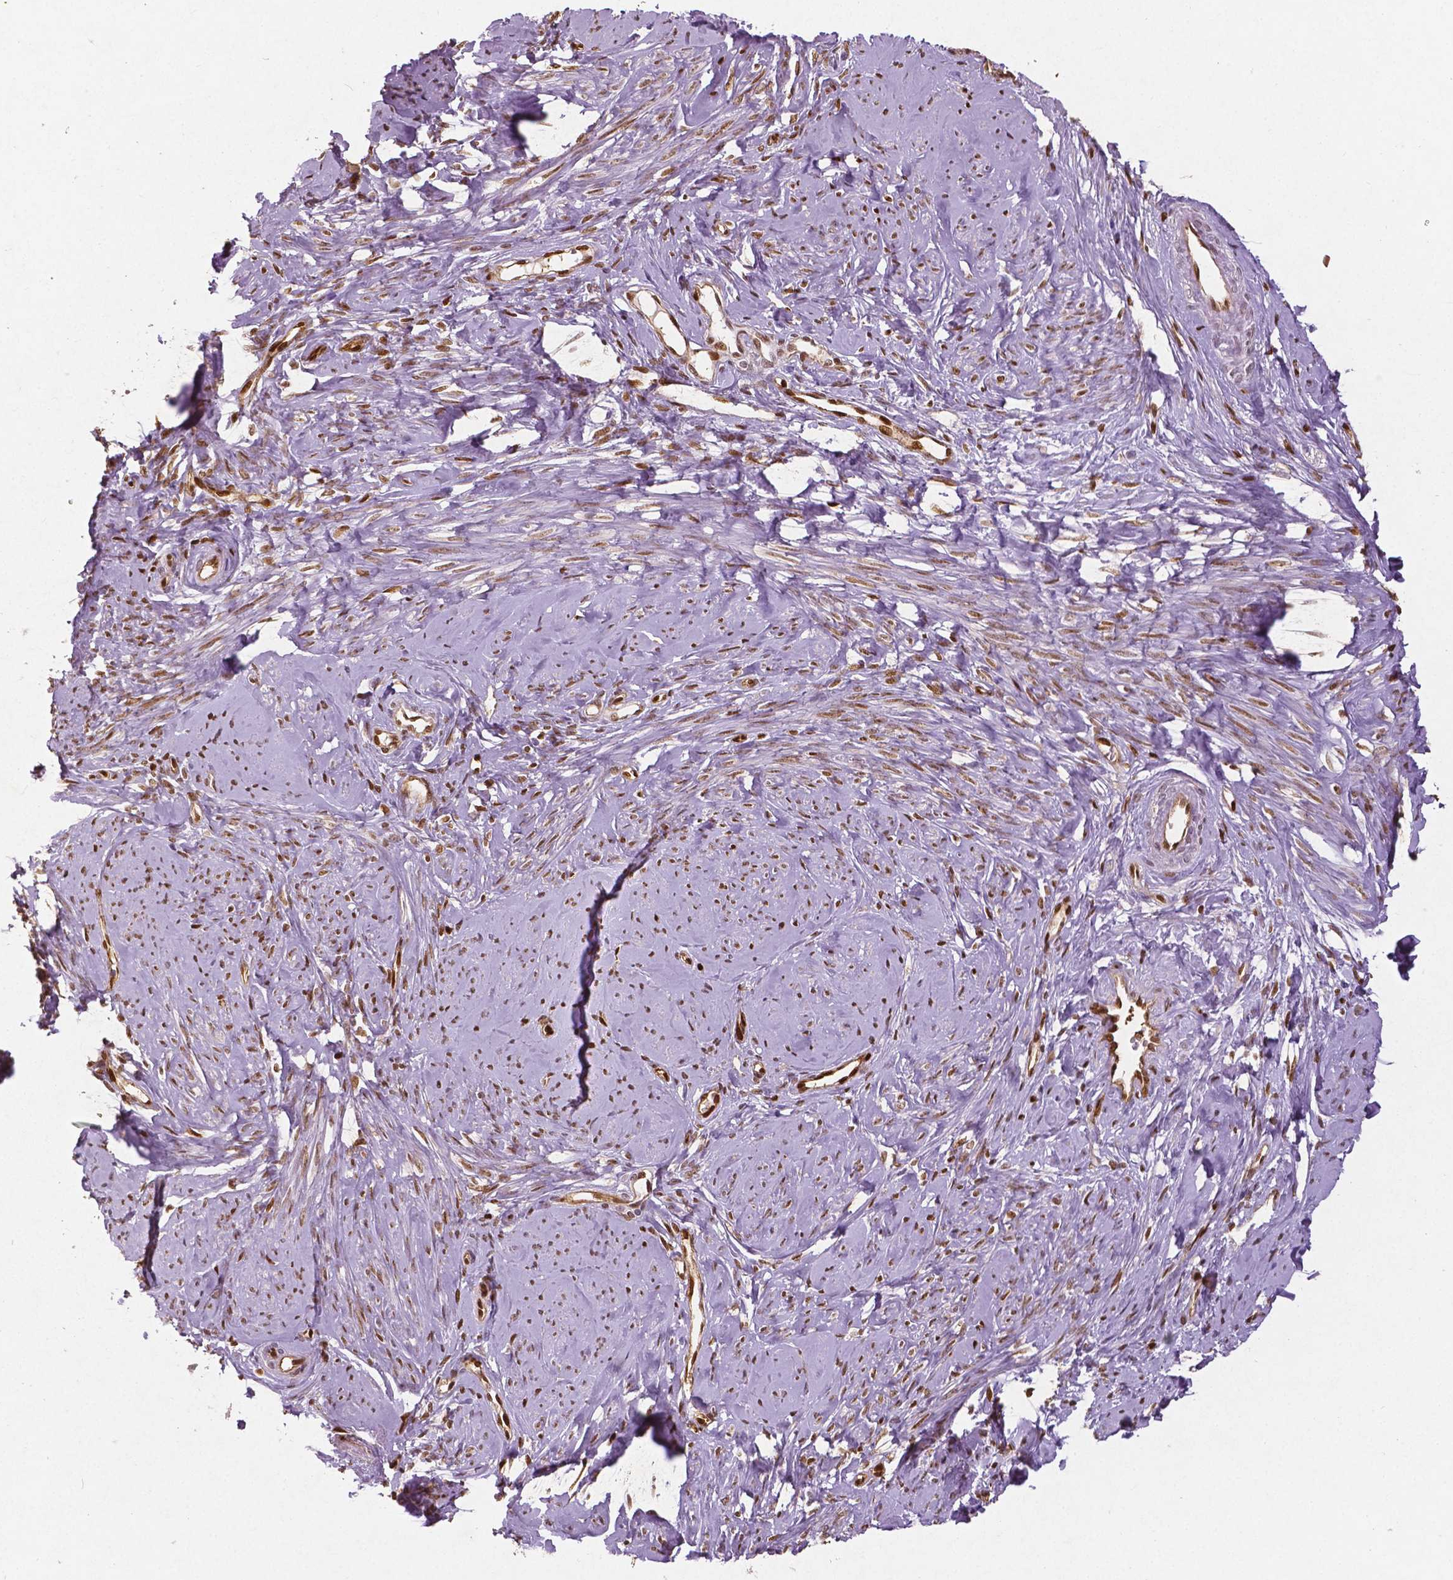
{"staining": {"intensity": "moderate", "quantity": ">75%", "location": "nuclear"}, "tissue": "smooth muscle", "cell_type": "Smooth muscle cells", "image_type": "normal", "snomed": [{"axis": "morphology", "description": "Normal tissue, NOS"}, {"axis": "topography", "description": "Smooth muscle"}], "caption": "Immunohistochemistry staining of normal smooth muscle, which displays medium levels of moderate nuclear positivity in approximately >75% of smooth muscle cells indicating moderate nuclear protein staining. The staining was performed using DAB (3,3'-diaminobenzidine) (brown) for protein detection and nuclei were counterstained in hematoxylin (blue).", "gene": "WWTR1", "patient": {"sex": "female", "age": 48}}